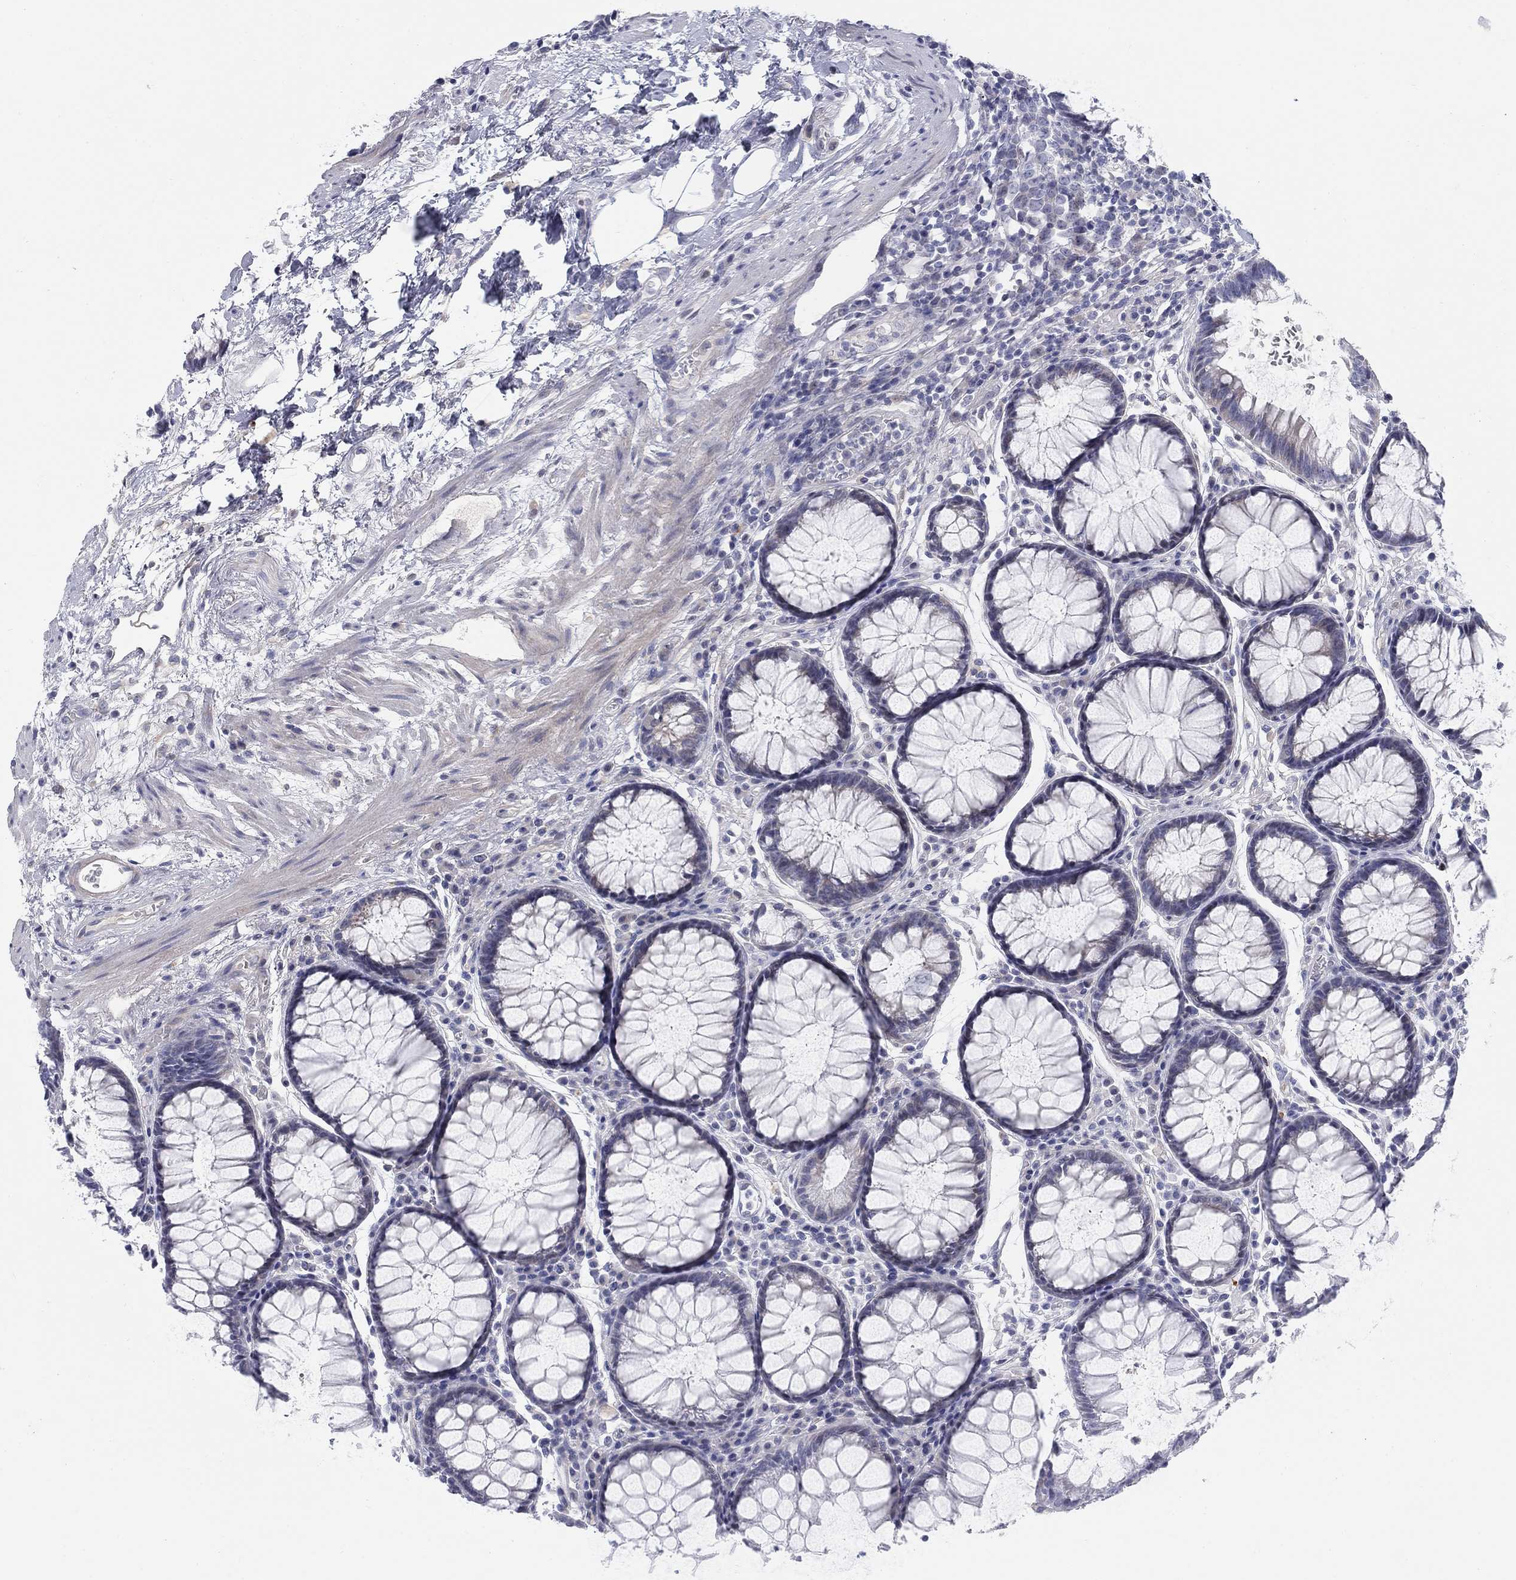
{"staining": {"intensity": "negative", "quantity": "none", "location": "none"}, "tissue": "rectum", "cell_type": "Glandular cells", "image_type": "normal", "snomed": [{"axis": "morphology", "description": "Normal tissue, NOS"}, {"axis": "topography", "description": "Rectum"}], "caption": "Immunohistochemistry of benign rectum exhibits no expression in glandular cells. The staining is performed using DAB brown chromogen with nuclei counter-stained in using hematoxylin.", "gene": "HEATR4", "patient": {"sex": "female", "age": 68}}